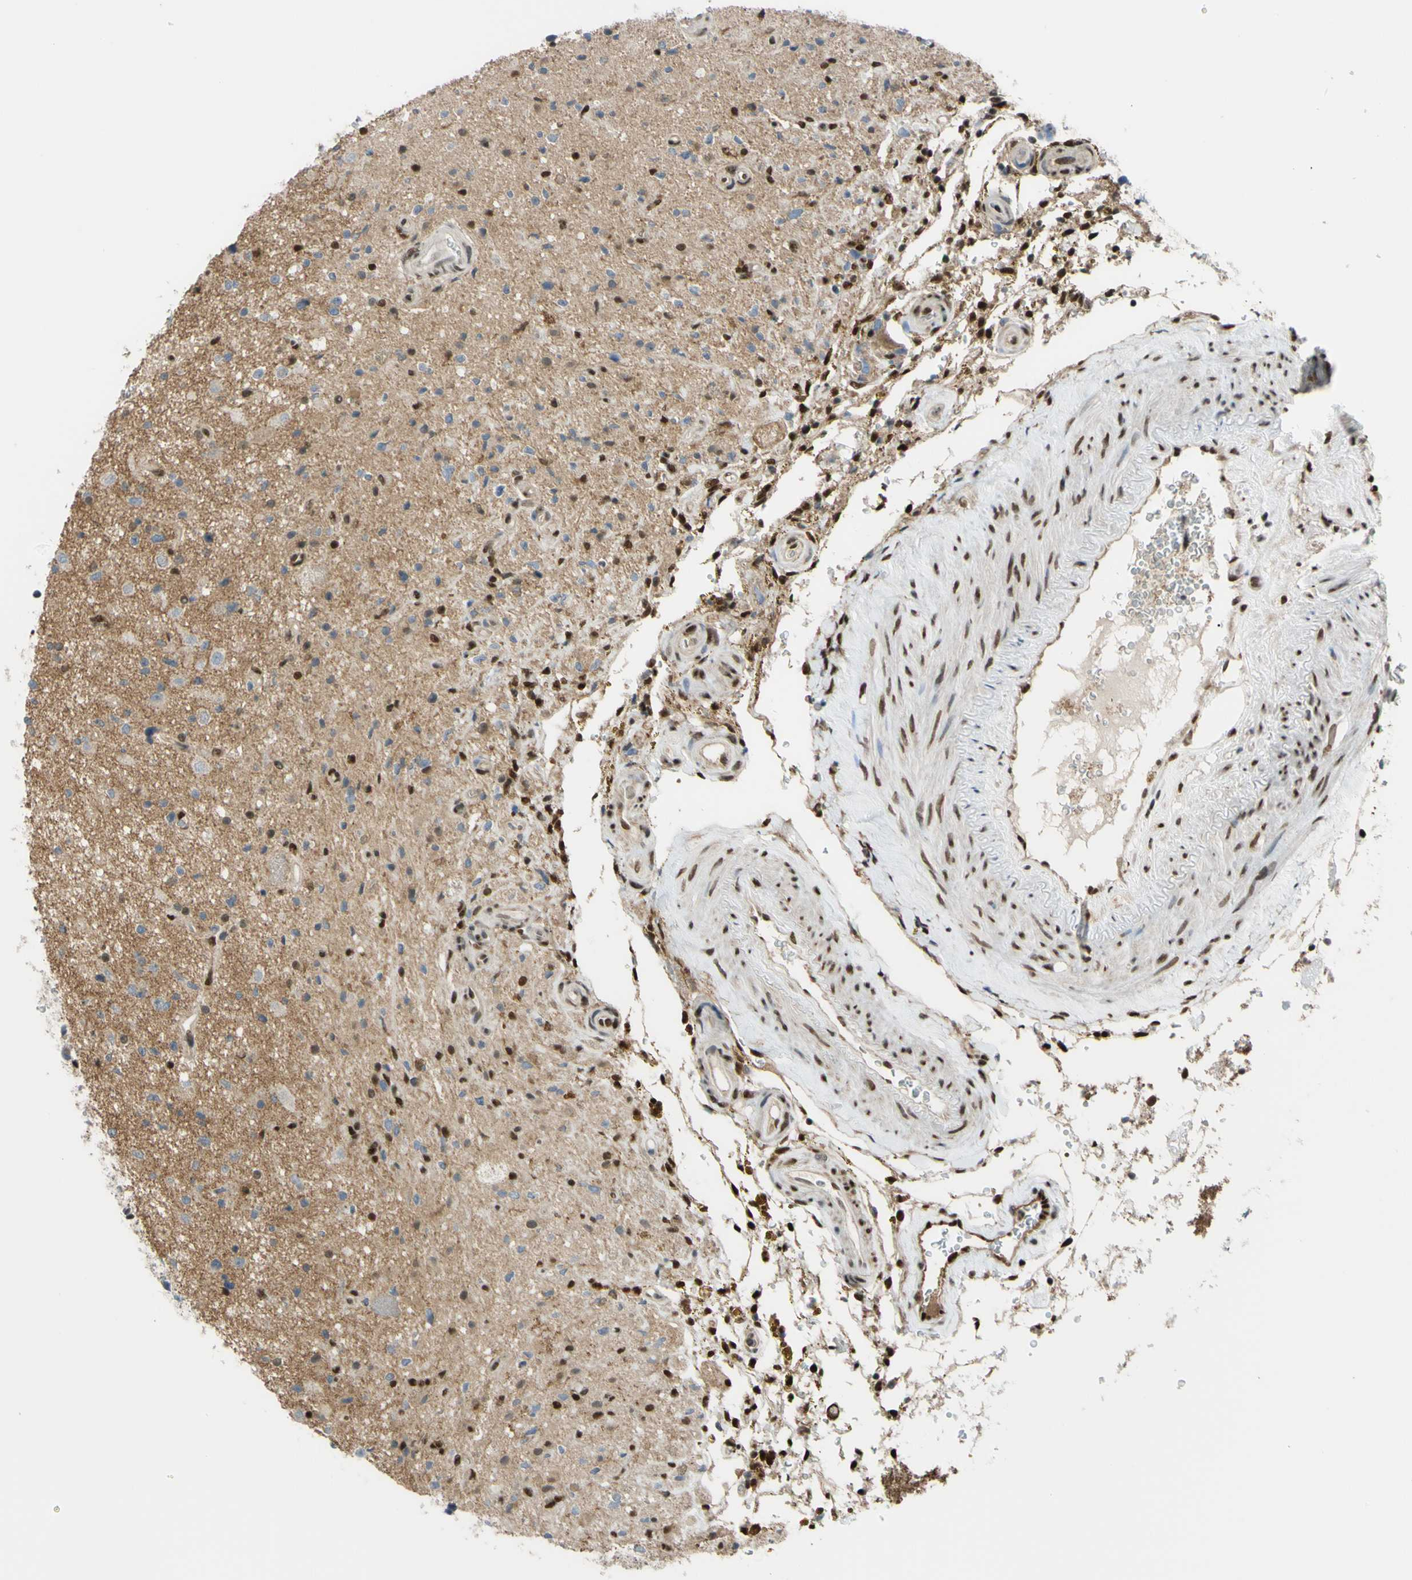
{"staining": {"intensity": "negative", "quantity": "none", "location": "none"}, "tissue": "glioma", "cell_type": "Tumor cells", "image_type": "cancer", "snomed": [{"axis": "morphology", "description": "Glioma, malignant, High grade"}, {"axis": "topography", "description": "Brain"}], "caption": "IHC micrograph of human glioma stained for a protein (brown), which displays no staining in tumor cells.", "gene": "FKBP5", "patient": {"sex": "male", "age": 33}}